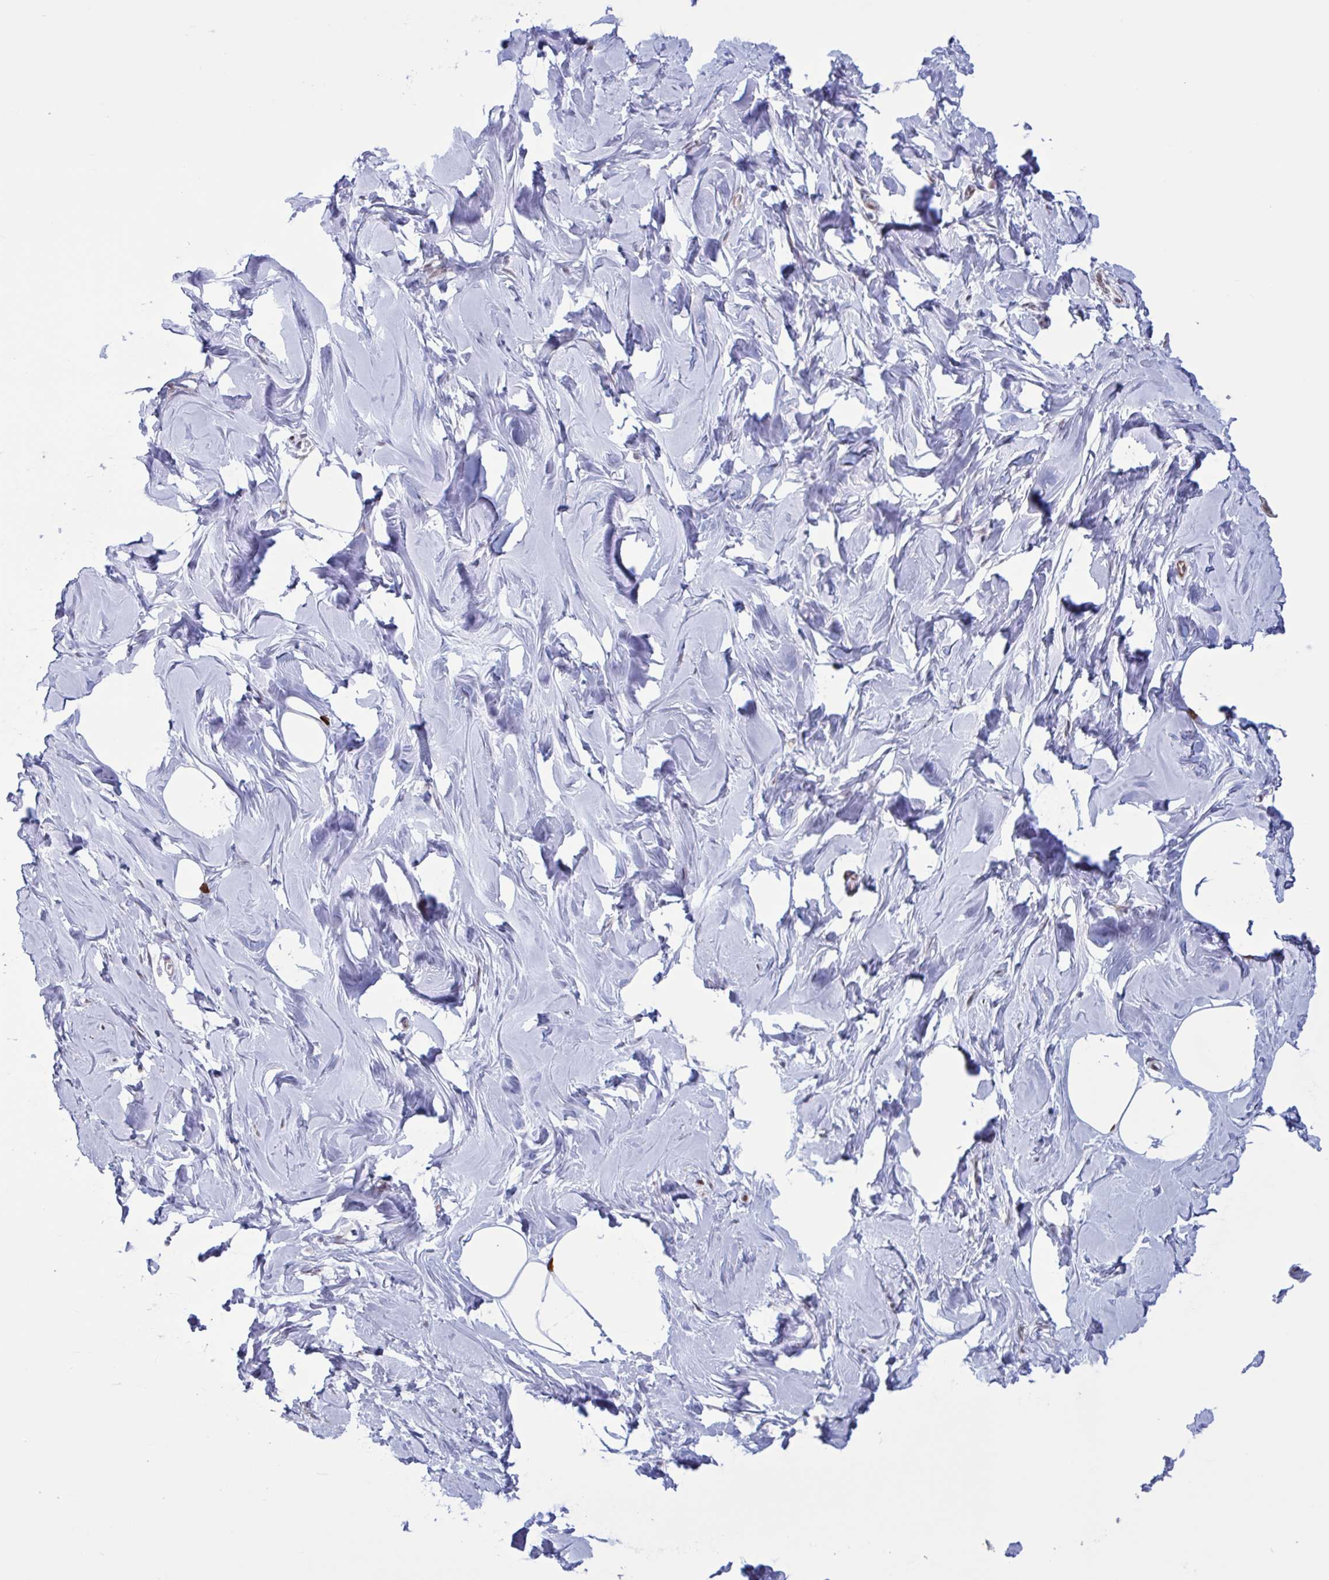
{"staining": {"intensity": "strong", "quantity": "<25%", "location": "nuclear"}, "tissue": "breast", "cell_type": "Adipocytes", "image_type": "normal", "snomed": [{"axis": "morphology", "description": "Normal tissue, NOS"}, {"axis": "topography", "description": "Breast"}], "caption": "Benign breast was stained to show a protein in brown. There is medium levels of strong nuclear expression in approximately <25% of adipocytes.", "gene": "PRMT6", "patient": {"sex": "female", "age": 27}}